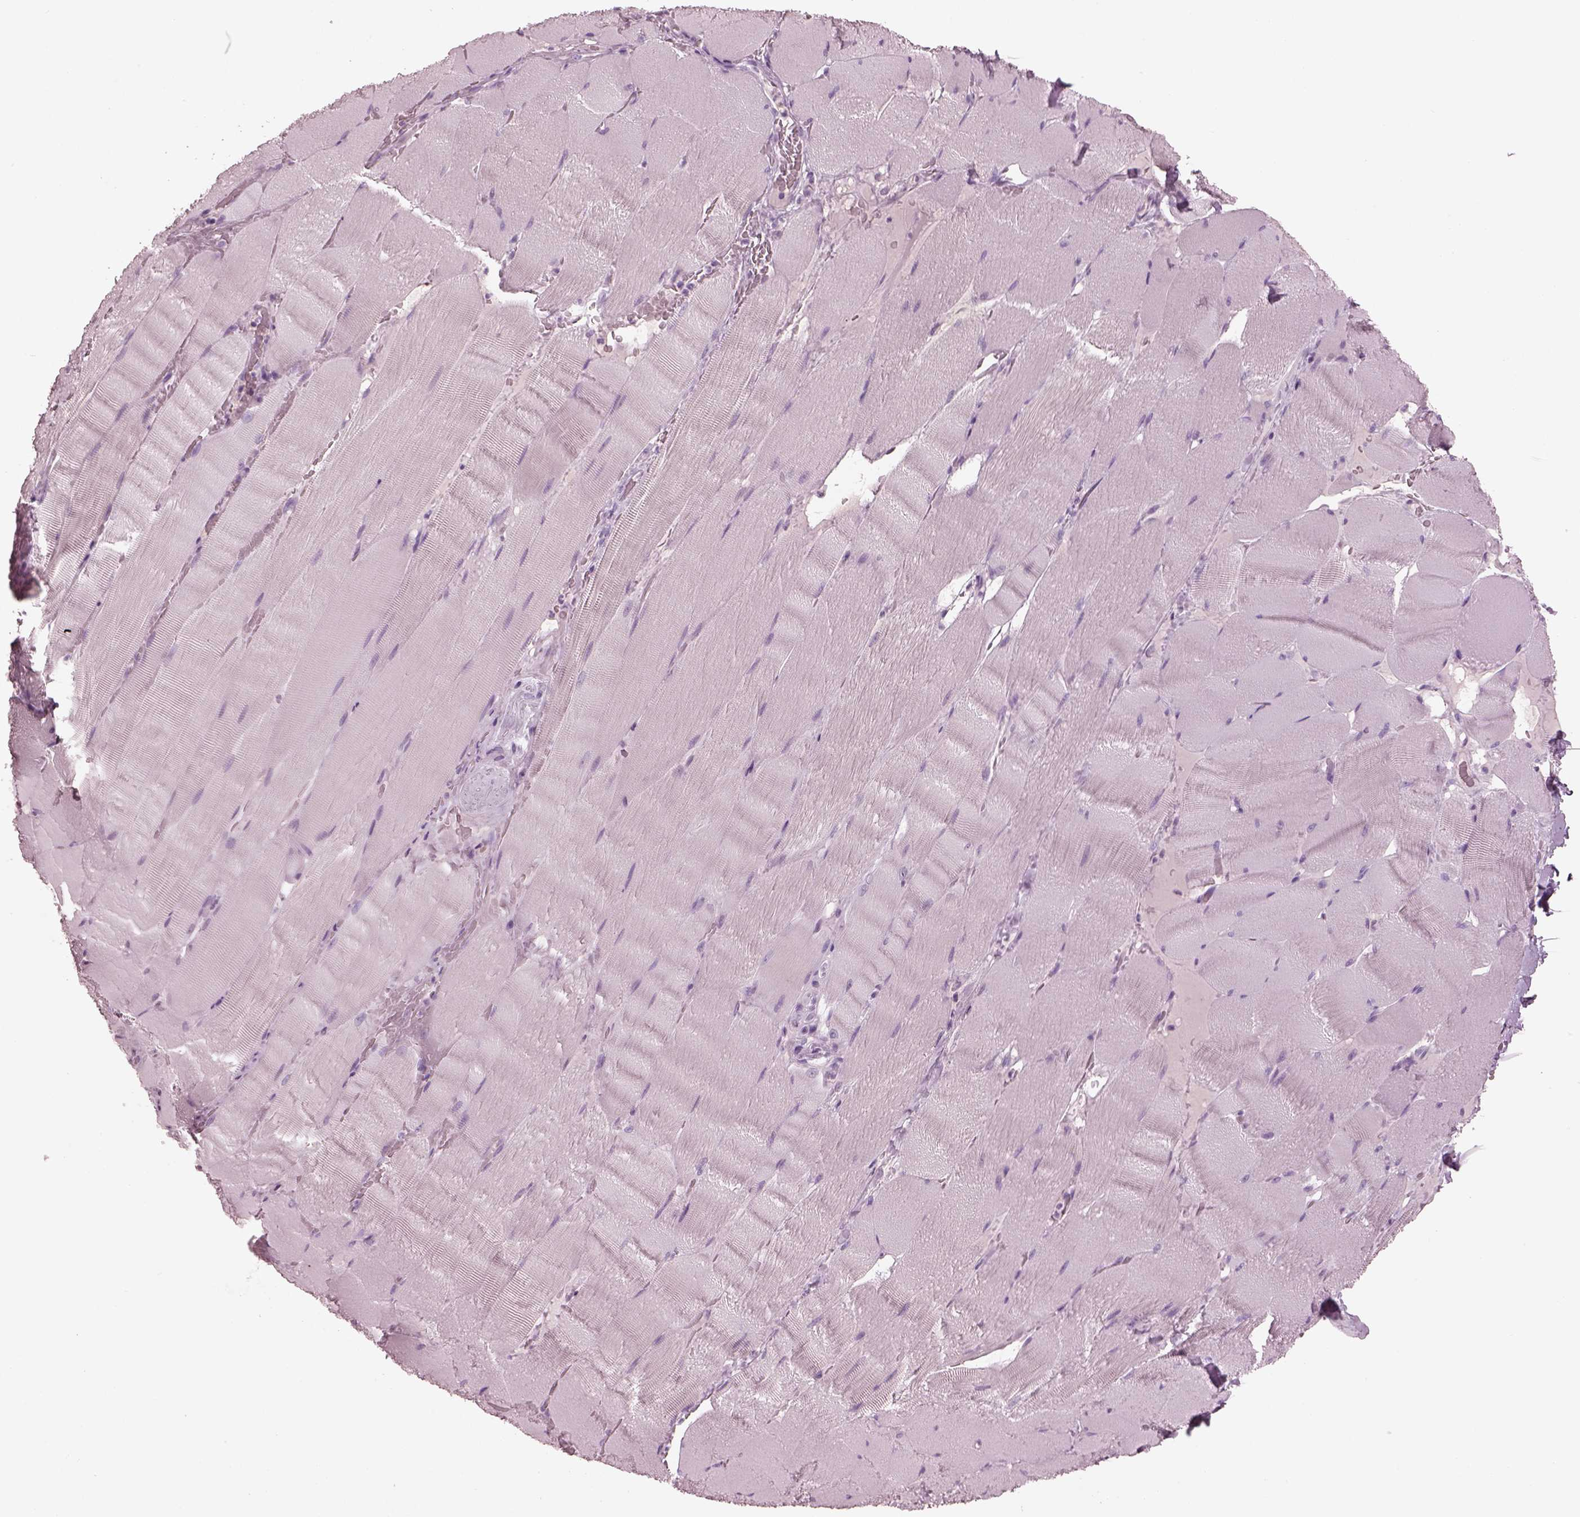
{"staining": {"intensity": "negative", "quantity": "none", "location": "none"}, "tissue": "skeletal muscle", "cell_type": "Myocytes", "image_type": "normal", "snomed": [{"axis": "morphology", "description": "Normal tissue, NOS"}, {"axis": "topography", "description": "Skeletal muscle"}], "caption": "An immunohistochemistry (IHC) photomicrograph of normal skeletal muscle is shown. There is no staining in myocytes of skeletal muscle.", "gene": "PACRG", "patient": {"sex": "male", "age": 56}}